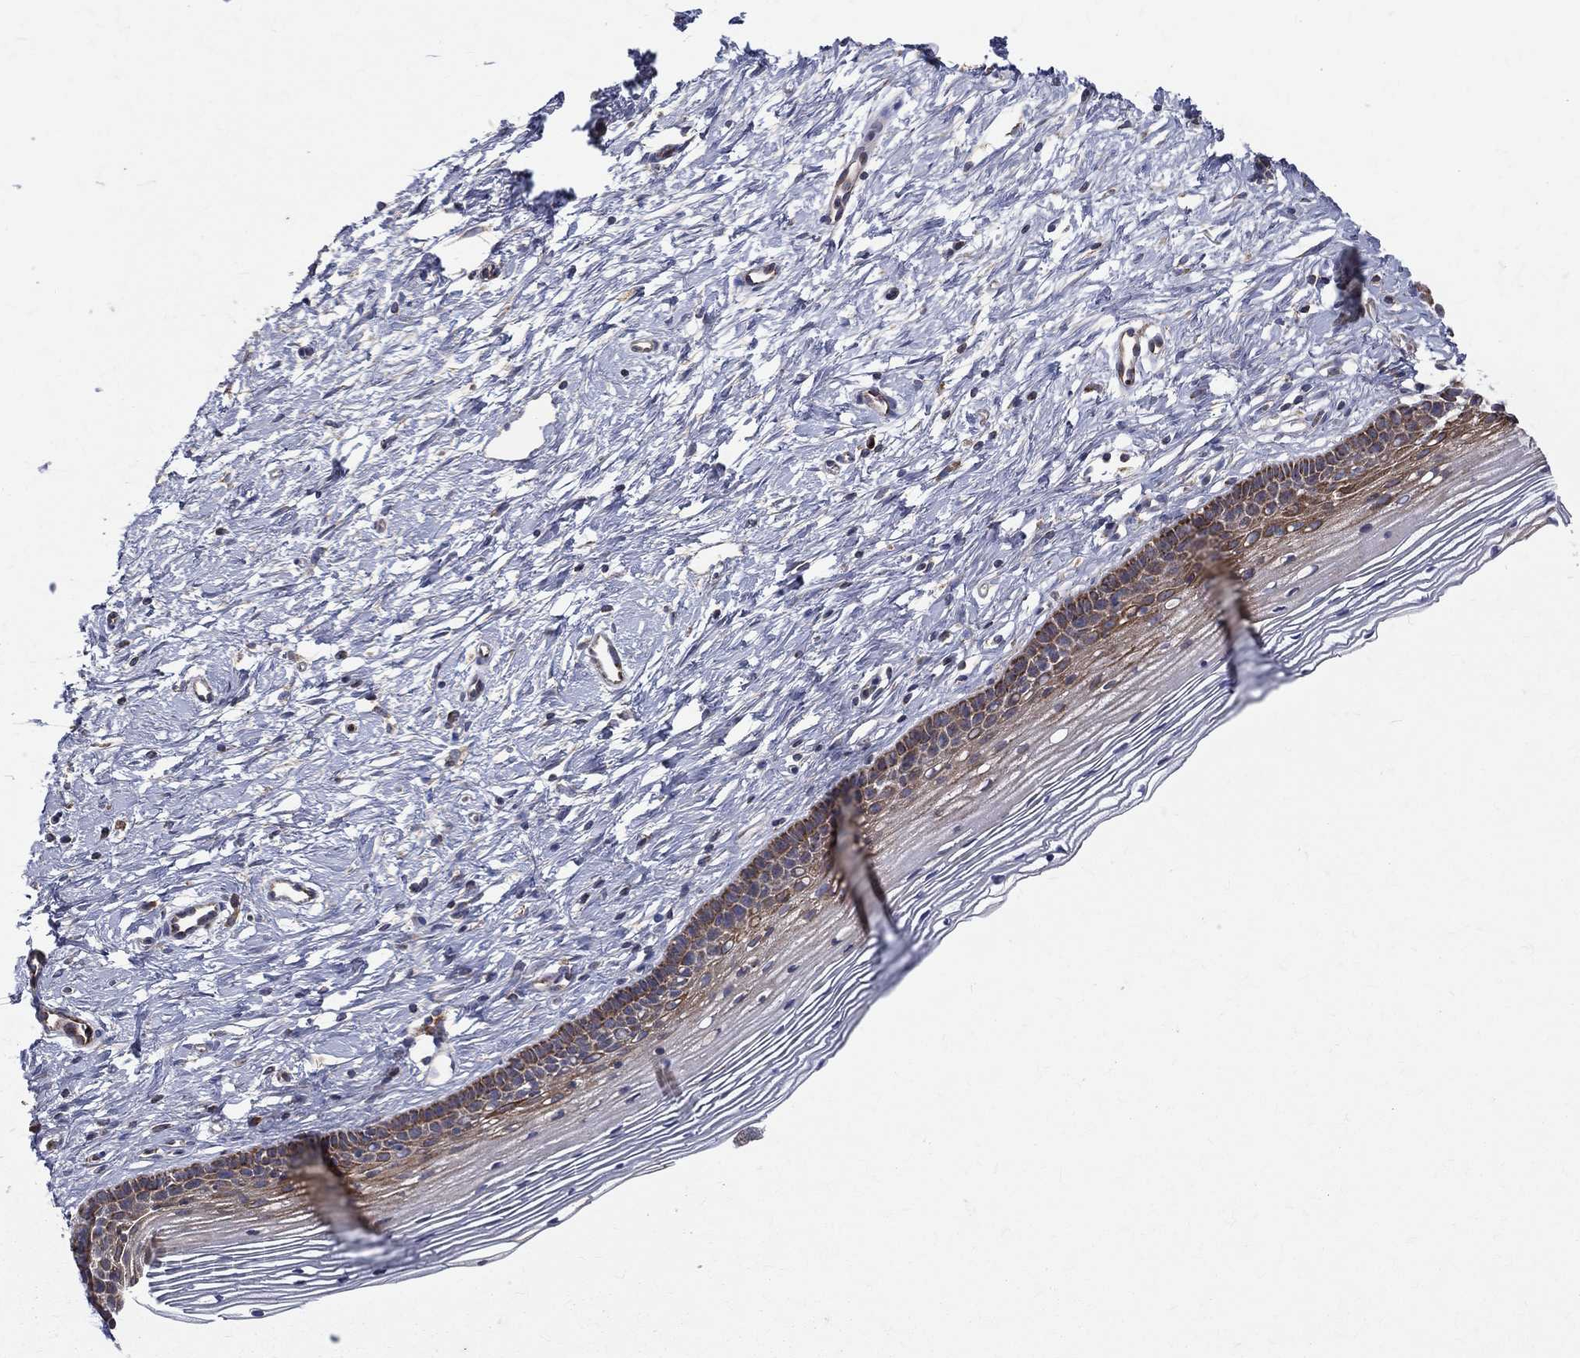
{"staining": {"intensity": "strong", "quantity": ">75%", "location": "cytoplasmic/membranous"}, "tissue": "cervix", "cell_type": "Glandular cells", "image_type": "normal", "snomed": [{"axis": "morphology", "description": "Normal tissue, NOS"}, {"axis": "topography", "description": "Cervix"}], "caption": "Cervix stained with DAB immunohistochemistry (IHC) reveals high levels of strong cytoplasmic/membranous expression in about >75% of glandular cells.", "gene": "MIX23", "patient": {"sex": "female", "age": 39}}